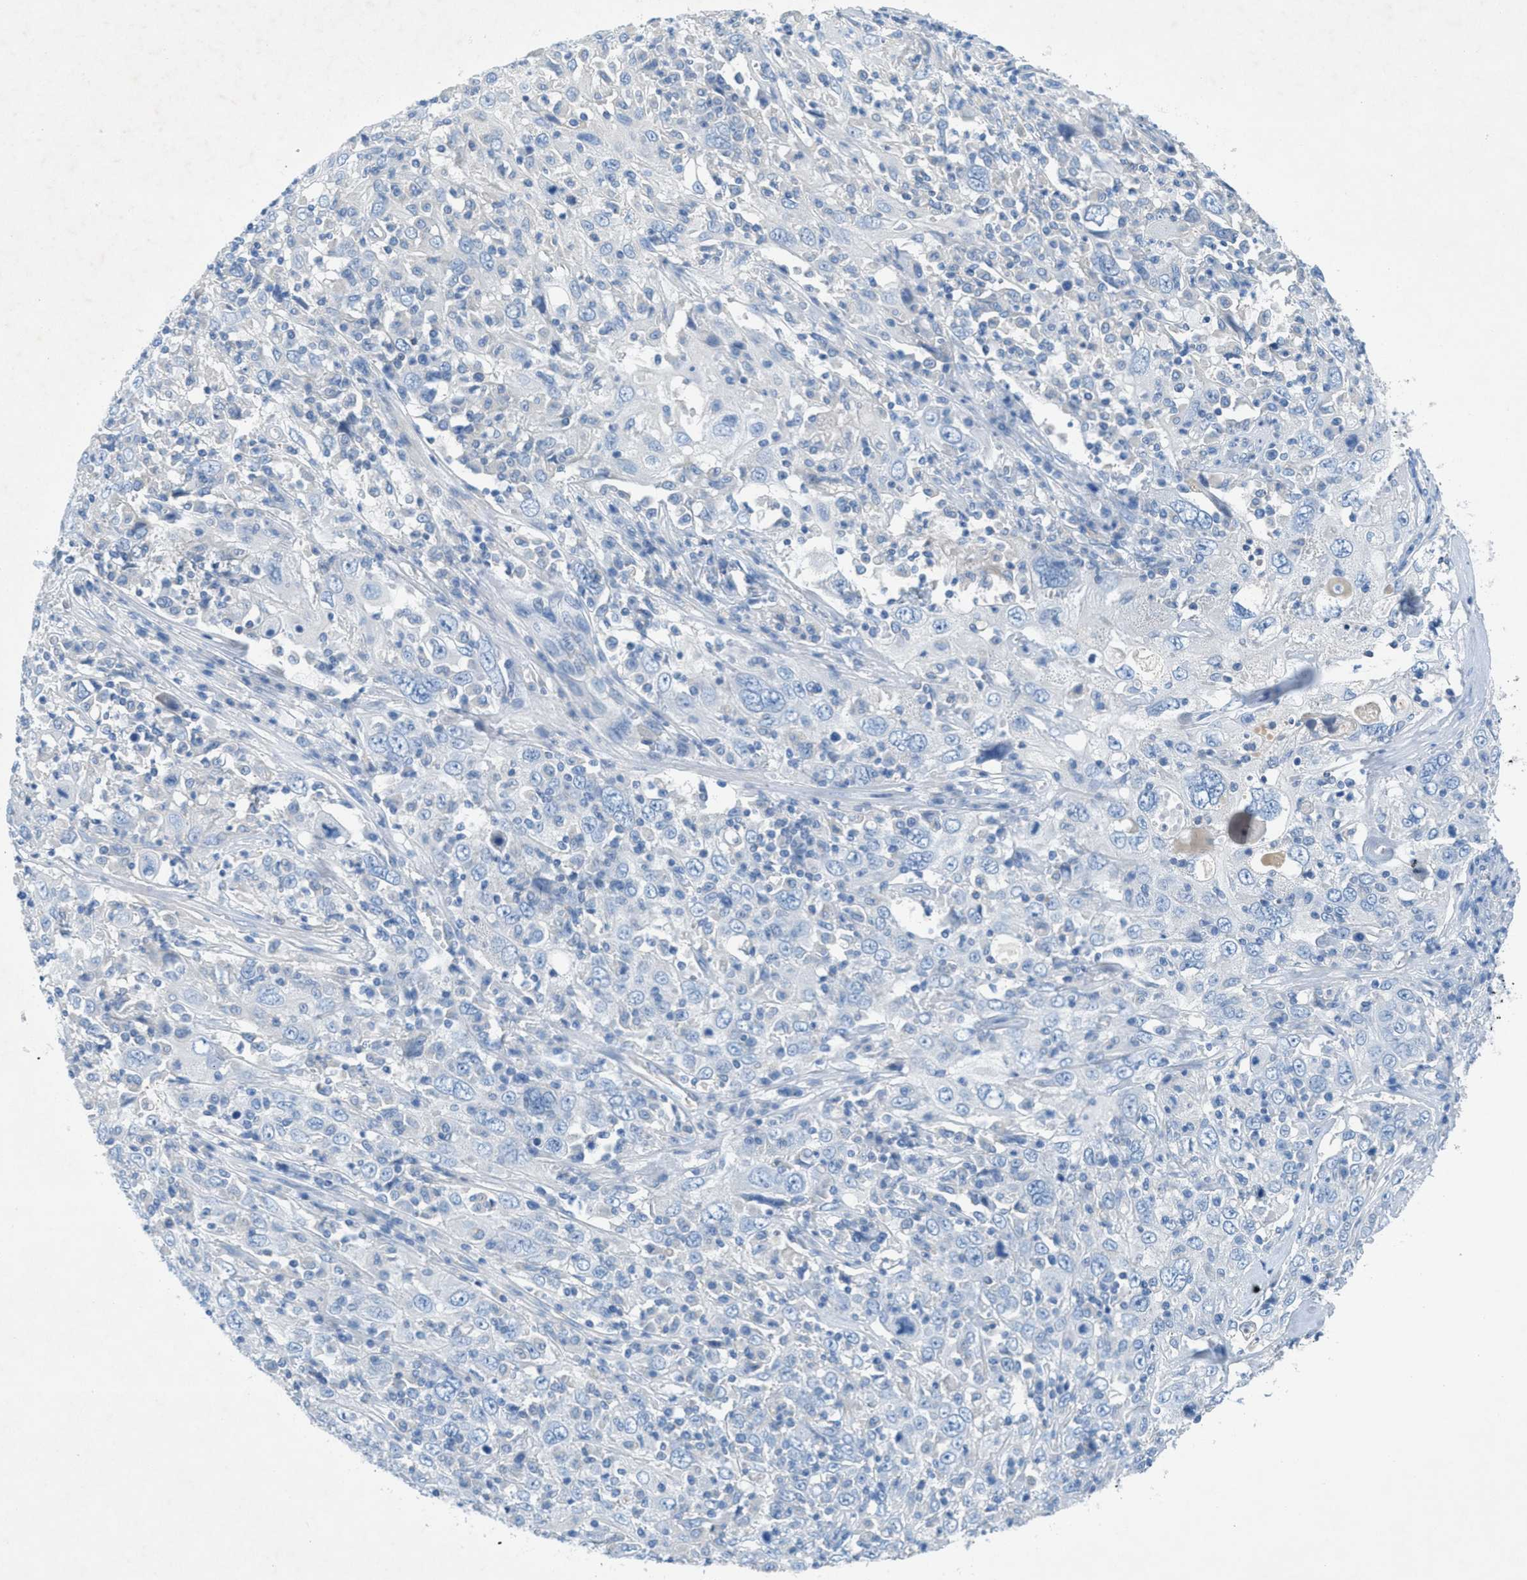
{"staining": {"intensity": "negative", "quantity": "none", "location": "none"}, "tissue": "cervical cancer", "cell_type": "Tumor cells", "image_type": "cancer", "snomed": [{"axis": "morphology", "description": "Squamous cell carcinoma, NOS"}, {"axis": "topography", "description": "Cervix"}], "caption": "Histopathology image shows no significant protein staining in tumor cells of cervical squamous cell carcinoma.", "gene": "GALNT17", "patient": {"sex": "female", "age": 46}}